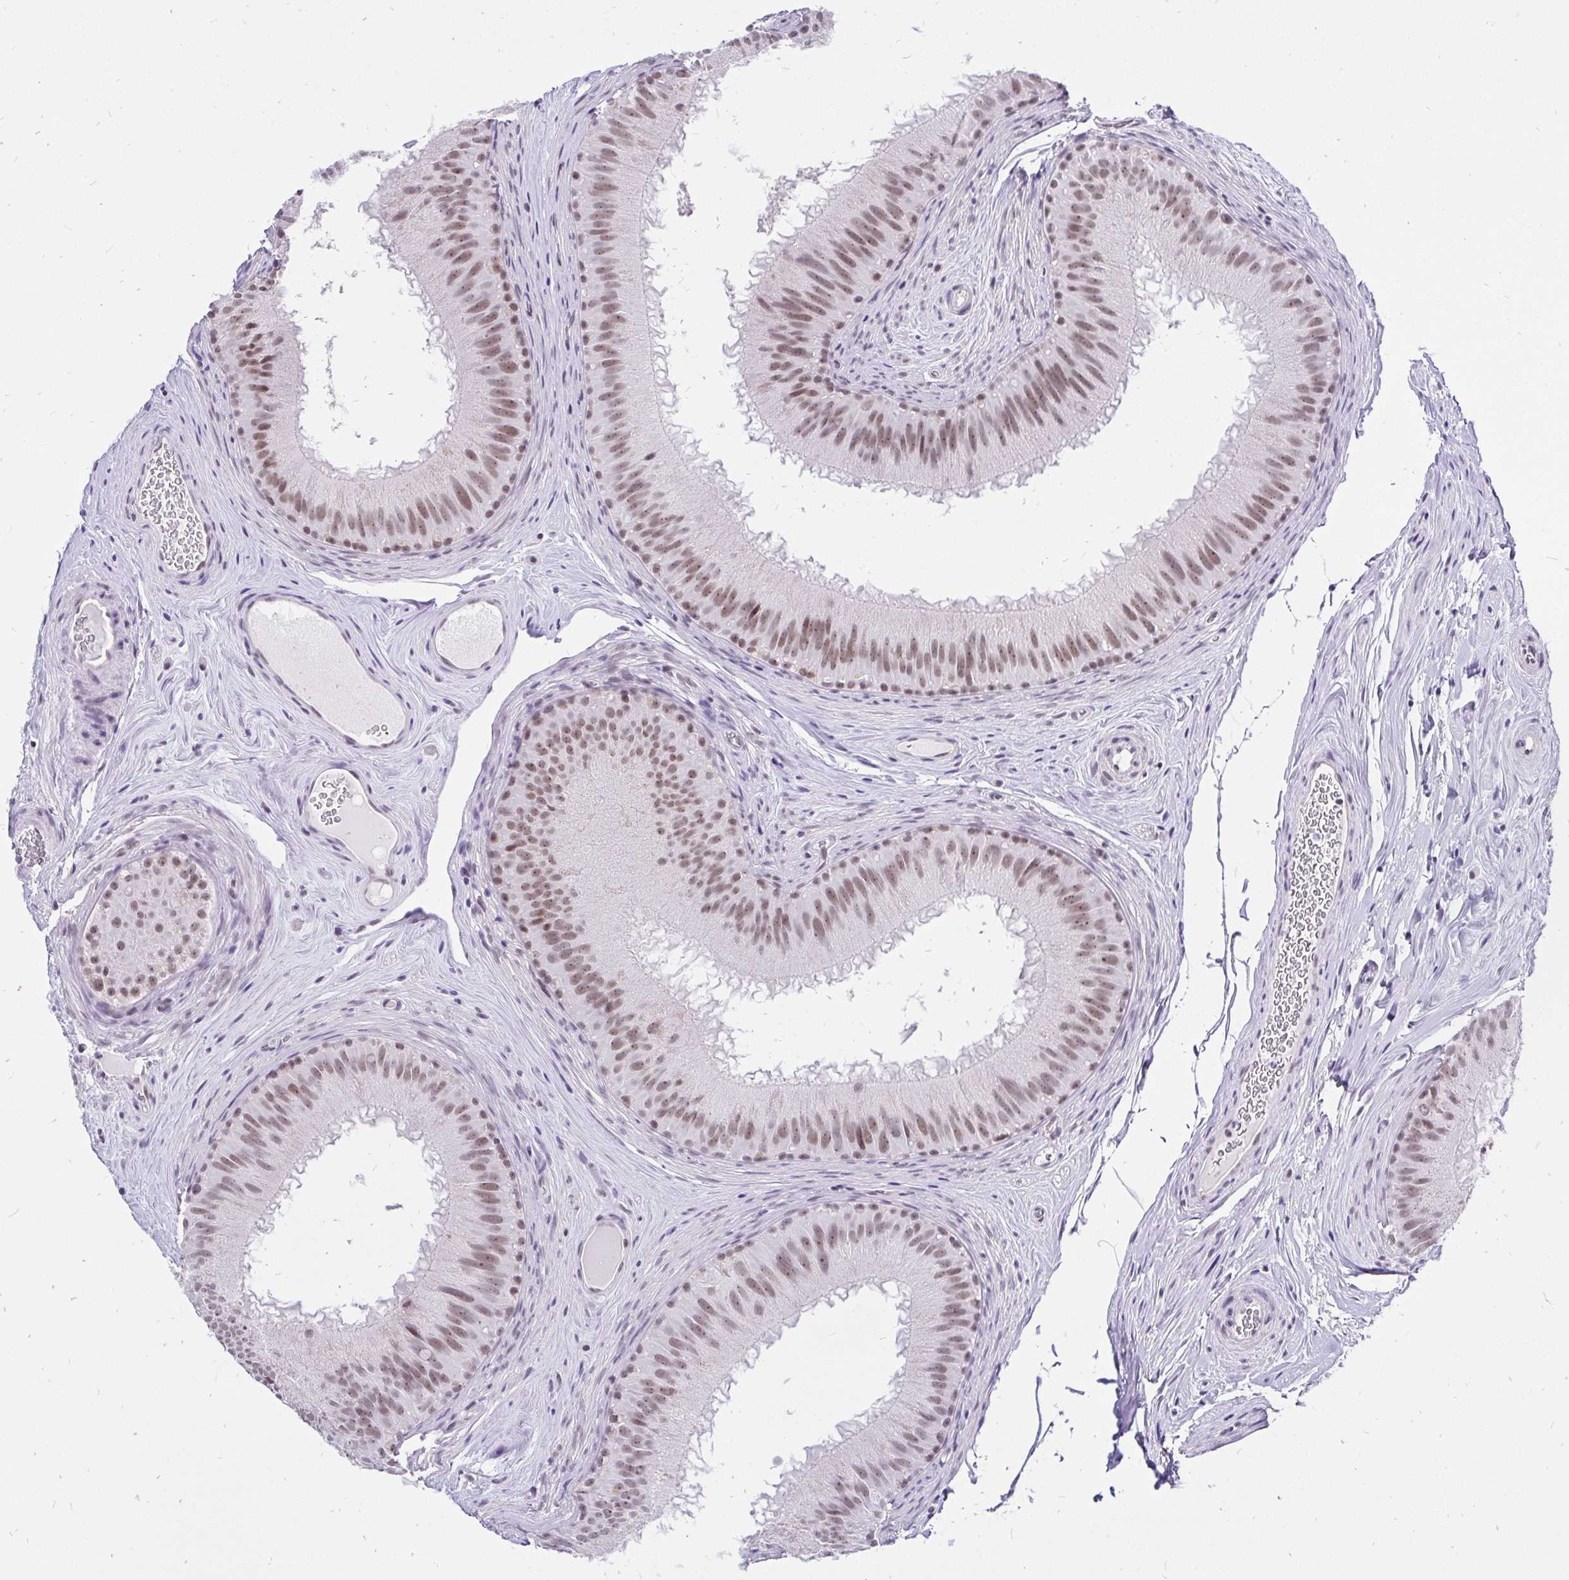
{"staining": {"intensity": "moderate", "quantity": ">75%", "location": "nuclear"}, "tissue": "epididymis", "cell_type": "Glandular cells", "image_type": "normal", "snomed": [{"axis": "morphology", "description": "Normal tissue, NOS"}, {"axis": "topography", "description": "Epididymis"}], "caption": "Immunohistochemistry photomicrograph of benign epididymis: epididymis stained using immunohistochemistry displays medium levels of moderate protein expression localized specifically in the nuclear of glandular cells, appearing as a nuclear brown color.", "gene": "ZNF860", "patient": {"sex": "male", "age": 44}}